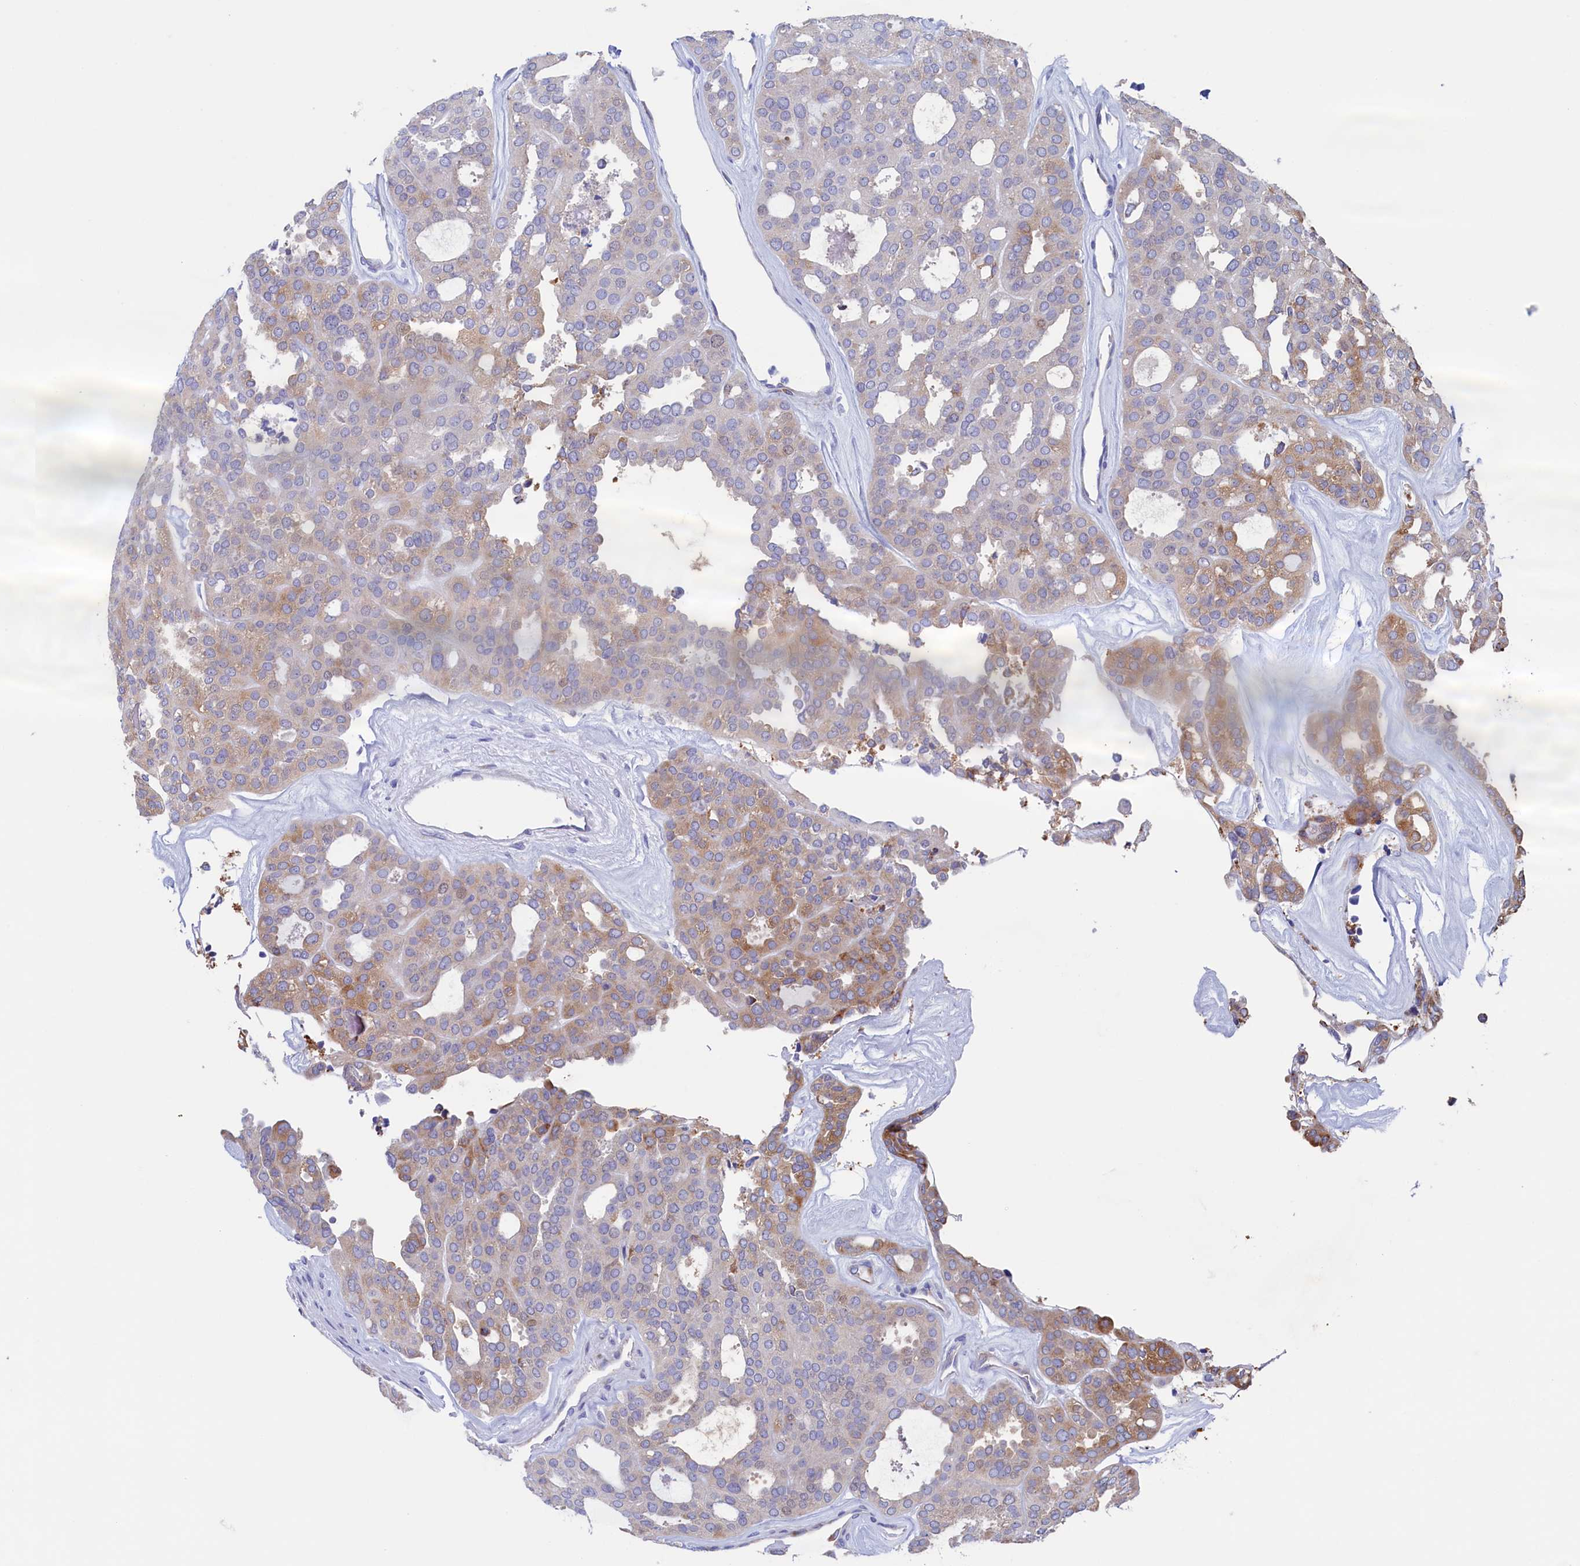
{"staining": {"intensity": "weak", "quantity": "25%-75%", "location": "cytoplasmic/membranous"}, "tissue": "thyroid cancer", "cell_type": "Tumor cells", "image_type": "cancer", "snomed": [{"axis": "morphology", "description": "Follicular adenoma carcinoma, NOS"}, {"axis": "topography", "description": "Thyroid gland"}], "caption": "Immunohistochemical staining of human thyroid follicular adenoma carcinoma reveals low levels of weak cytoplasmic/membranous positivity in approximately 25%-75% of tumor cells.", "gene": "CBLIF", "patient": {"sex": "male", "age": 75}}